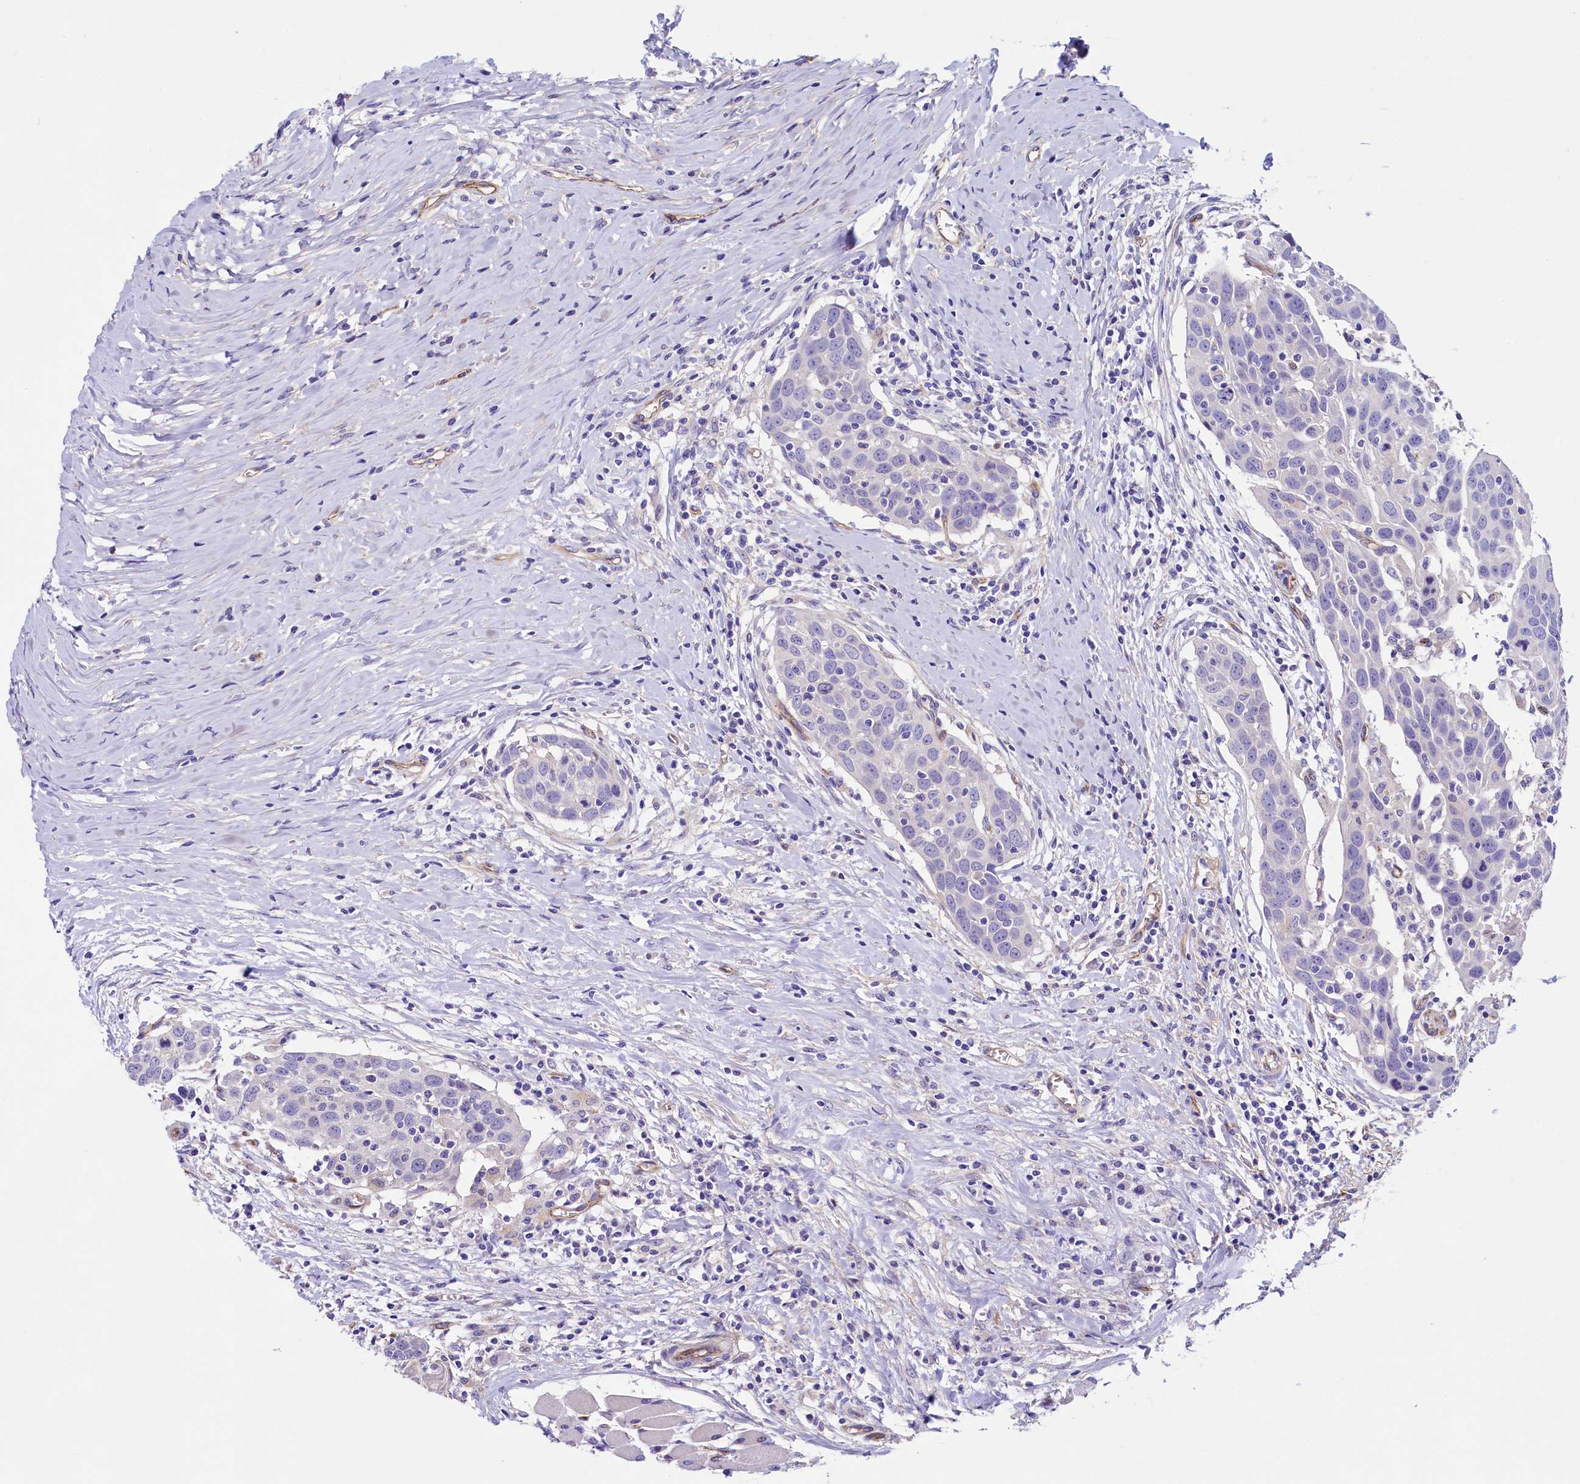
{"staining": {"intensity": "negative", "quantity": "none", "location": "none"}, "tissue": "head and neck cancer", "cell_type": "Tumor cells", "image_type": "cancer", "snomed": [{"axis": "morphology", "description": "Squamous cell carcinoma, NOS"}, {"axis": "topography", "description": "Oral tissue"}, {"axis": "topography", "description": "Head-Neck"}], "caption": "An IHC histopathology image of squamous cell carcinoma (head and neck) is shown. There is no staining in tumor cells of squamous cell carcinoma (head and neck). (DAB (3,3'-diaminobenzidine) IHC, high magnification).", "gene": "SLF1", "patient": {"sex": "female", "age": 50}}